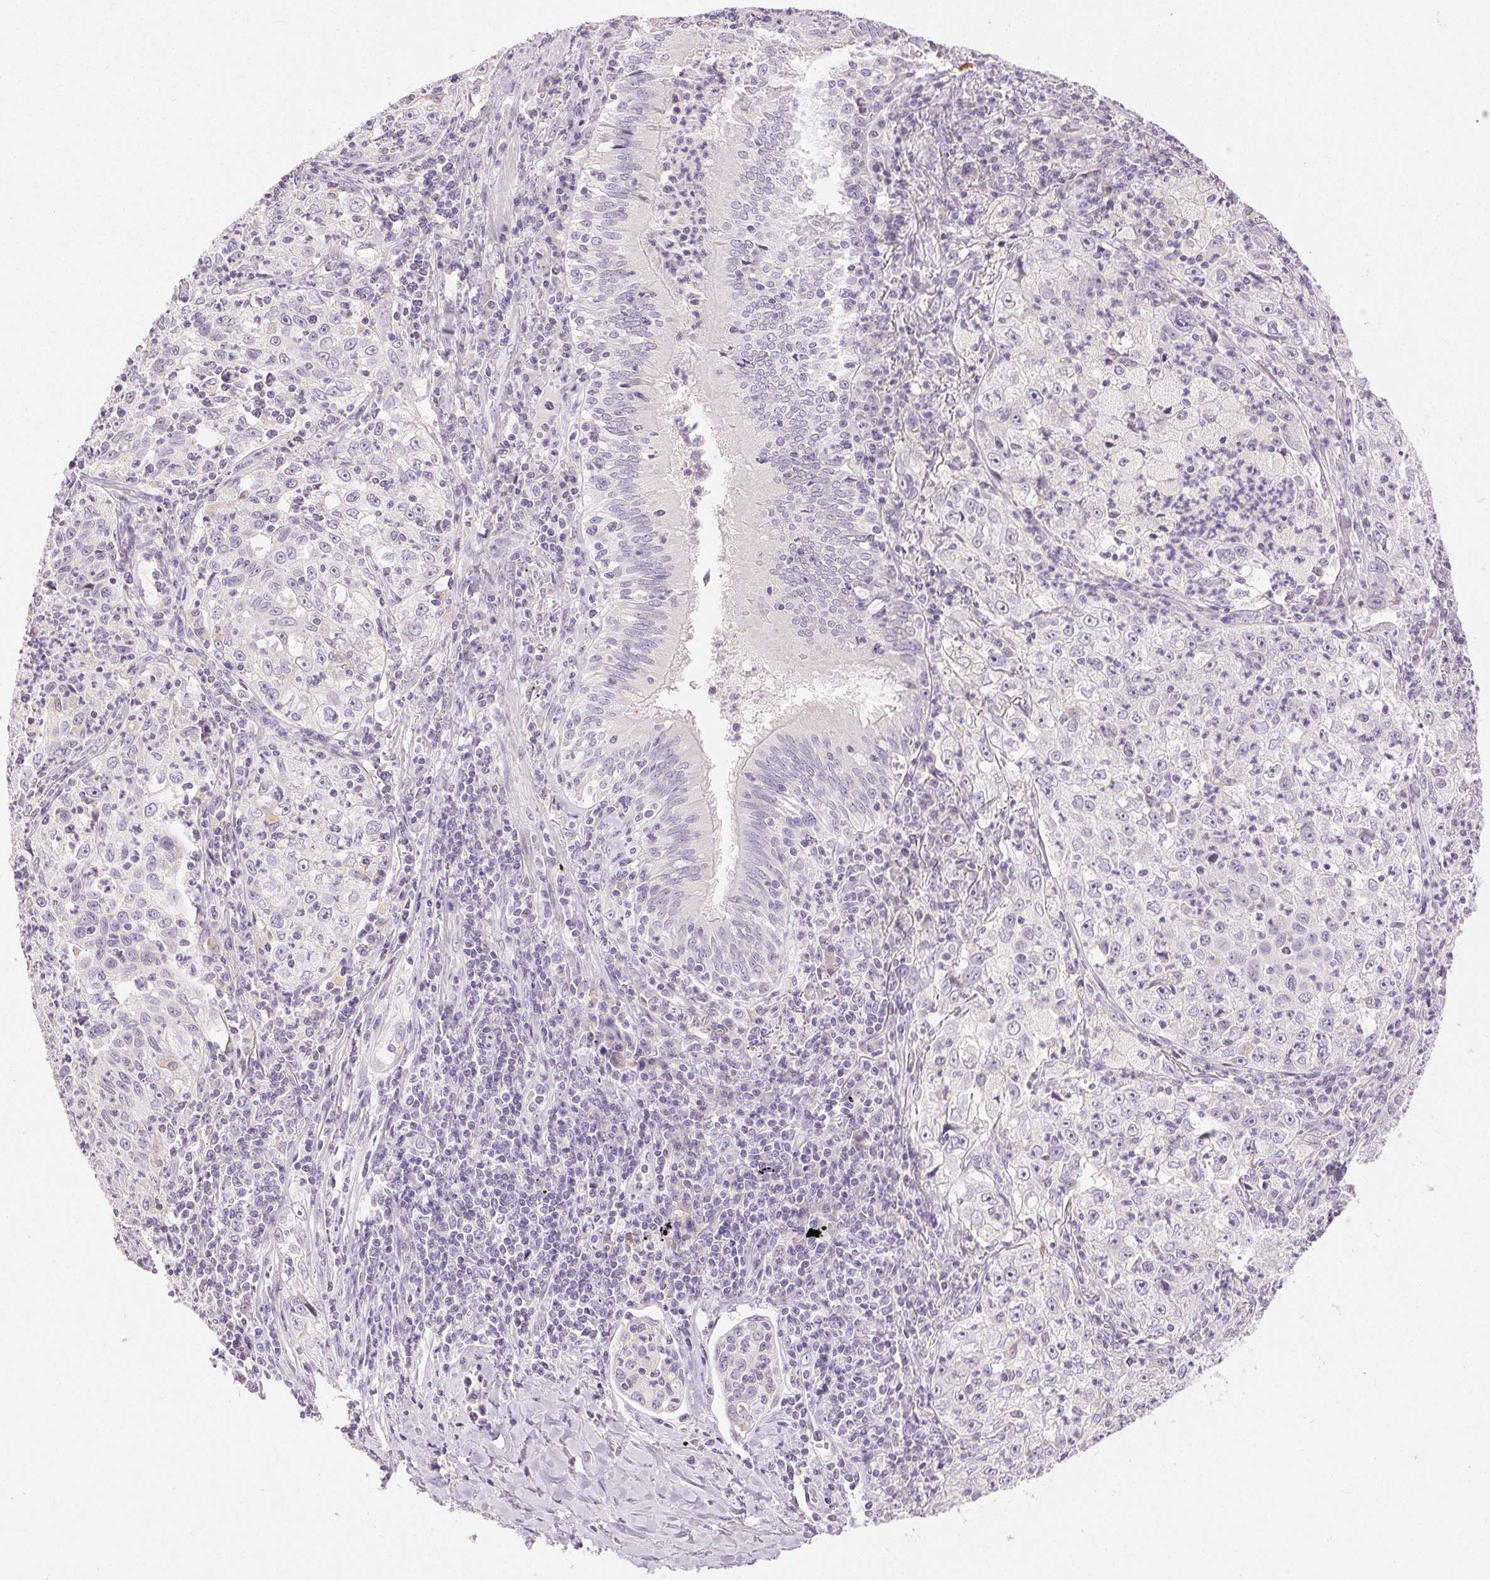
{"staining": {"intensity": "negative", "quantity": "none", "location": "none"}, "tissue": "lung cancer", "cell_type": "Tumor cells", "image_type": "cancer", "snomed": [{"axis": "morphology", "description": "Squamous cell carcinoma, NOS"}, {"axis": "topography", "description": "Lung"}], "caption": "Tumor cells show no significant protein positivity in lung cancer.", "gene": "DSG3", "patient": {"sex": "male", "age": 71}}